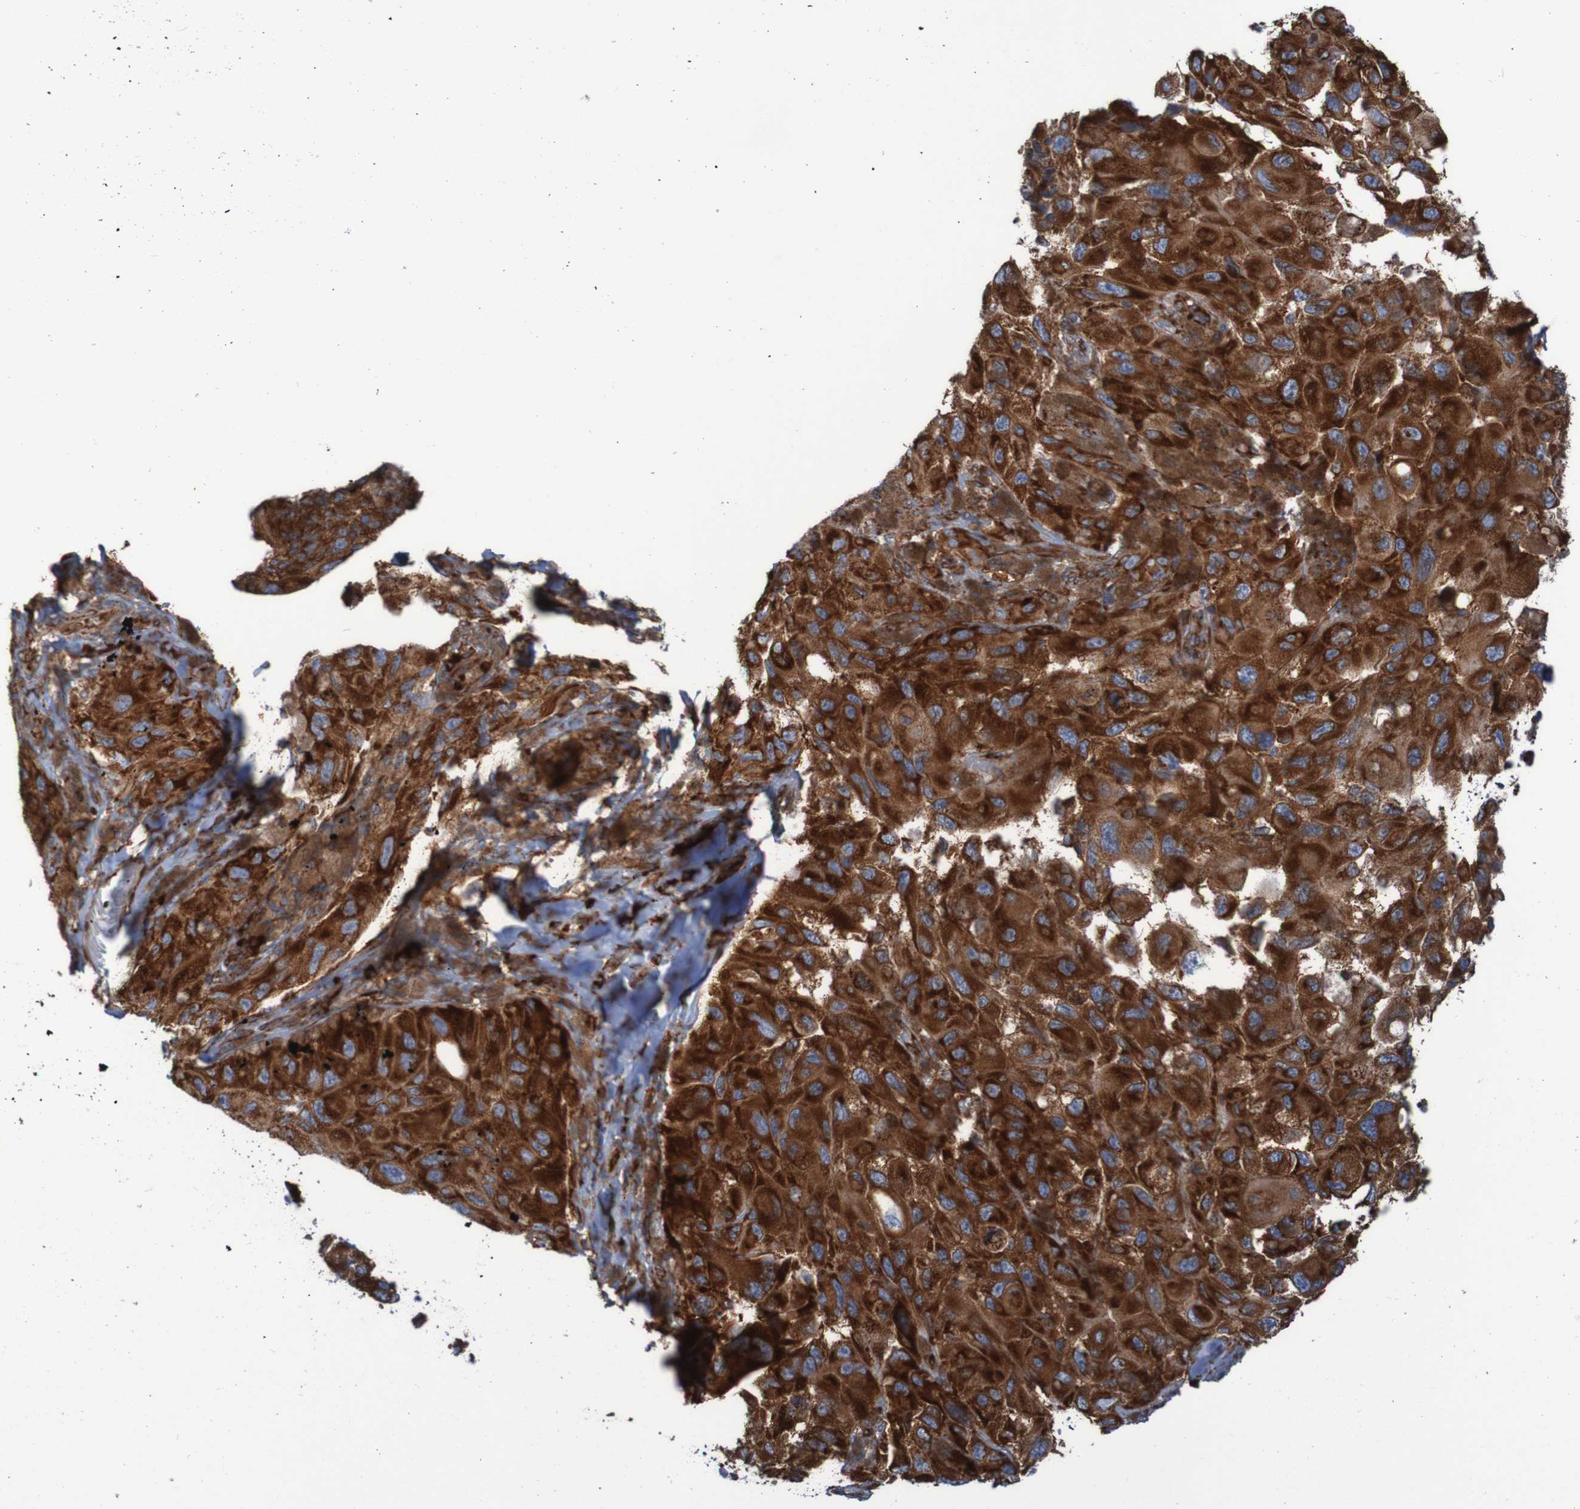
{"staining": {"intensity": "strong", "quantity": ">75%", "location": "cytoplasmic/membranous"}, "tissue": "melanoma", "cell_type": "Tumor cells", "image_type": "cancer", "snomed": [{"axis": "morphology", "description": "Malignant melanoma, NOS"}, {"axis": "topography", "description": "Skin"}], "caption": "Melanoma tissue displays strong cytoplasmic/membranous staining in about >75% of tumor cells, visualized by immunohistochemistry. The staining is performed using DAB (3,3'-diaminobenzidine) brown chromogen to label protein expression. The nuclei are counter-stained blue using hematoxylin.", "gene": "RPL10", "patient": {"sex": "female", "age": 73}}